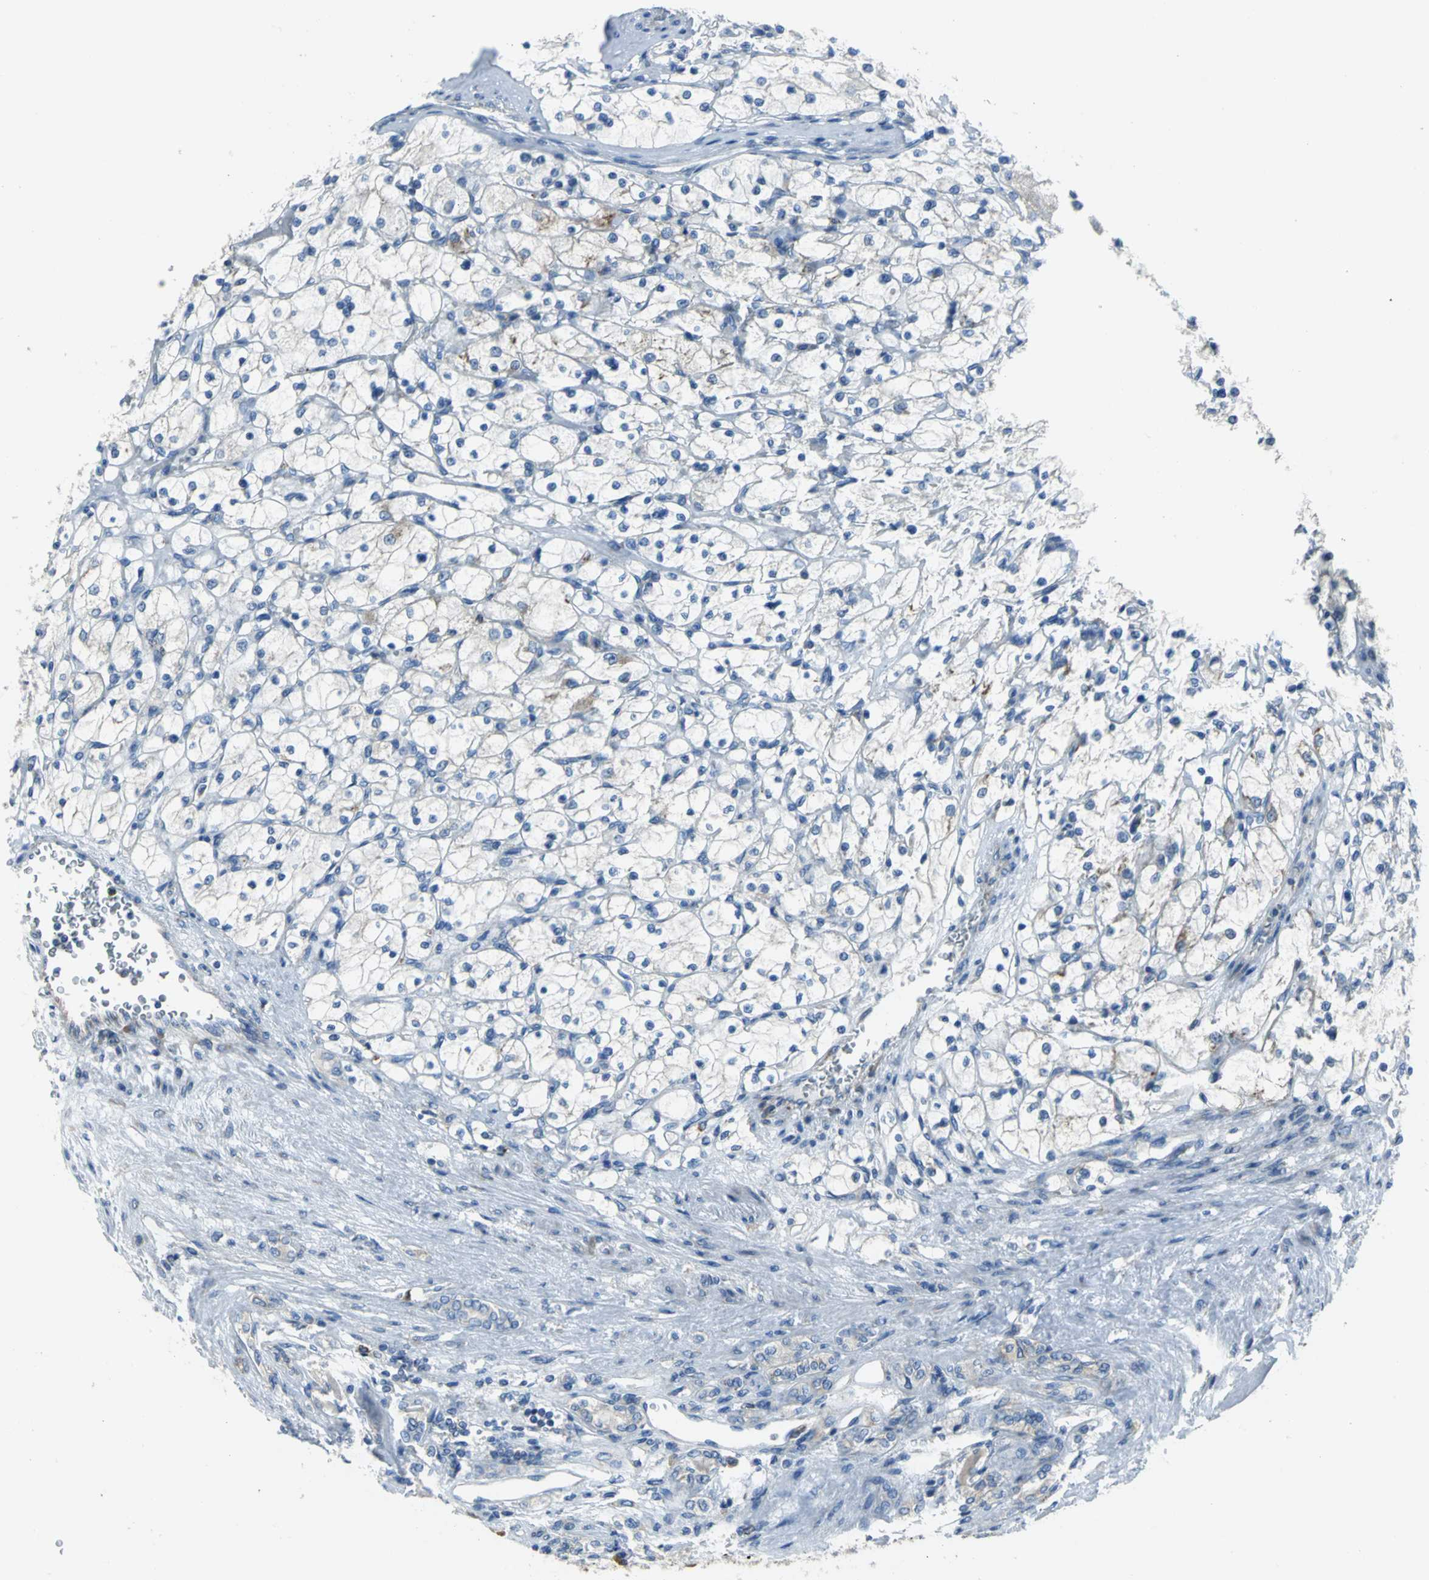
{"staining": {"intensity": "negative", "quantity": "none", "location": "none"}, "tissue": "renal cancer", "cell_type": "Tumor cells", "image_type": "cancer", "snomed": [{"axis": "morphology", "description": "Adenocarcinoma, NOS"}, {"axis": "topography", "description": "Kidney"}], "caption": "Histopathology image shows no significant protein positivity in tumor cells of adenocarcinoma (renal).", "gene": "EIF5A", "patient": {"sex": "female", "age": 83}}